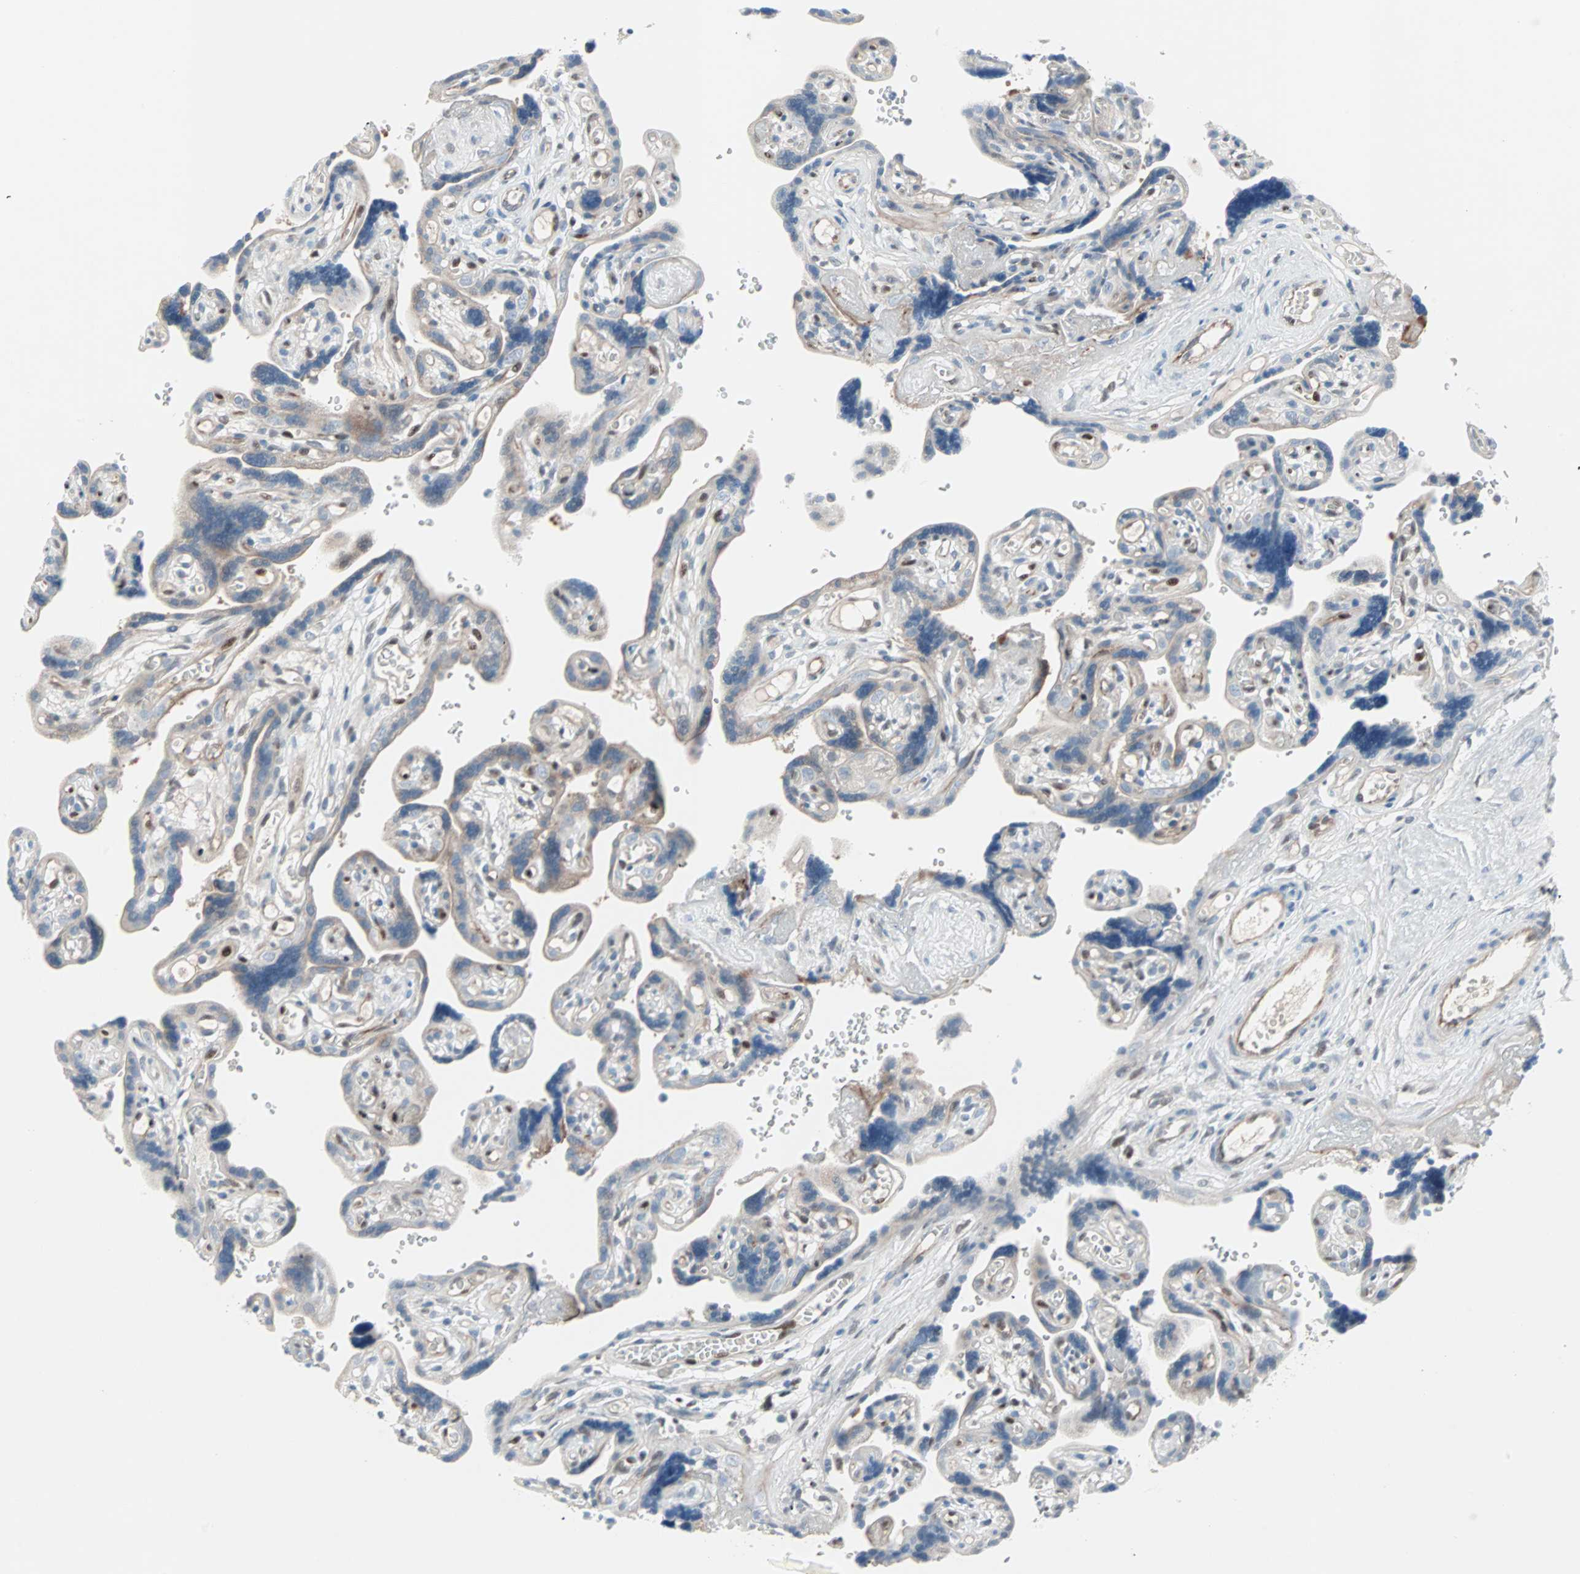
{"staining": {"intensity": "weak", "quantity": "<25%", "location": "cytoplasmic/membranous"}, "tissue": "placenta", "cell_type": "Decidual cells", "image_type": "normal", "snomed": [{"axis": "morphology", "description": "Normal tissue, NOS"}, {"axis": "topography", "description": "Placenta"}], "caption": "An IHC photomicrograph of benign placenta is shown. There is no staining in decidual cells of placenta. (DAB IHC, high magnification).", "gene": "CAND2", "patient": {"sex": "female", "age": 30}}